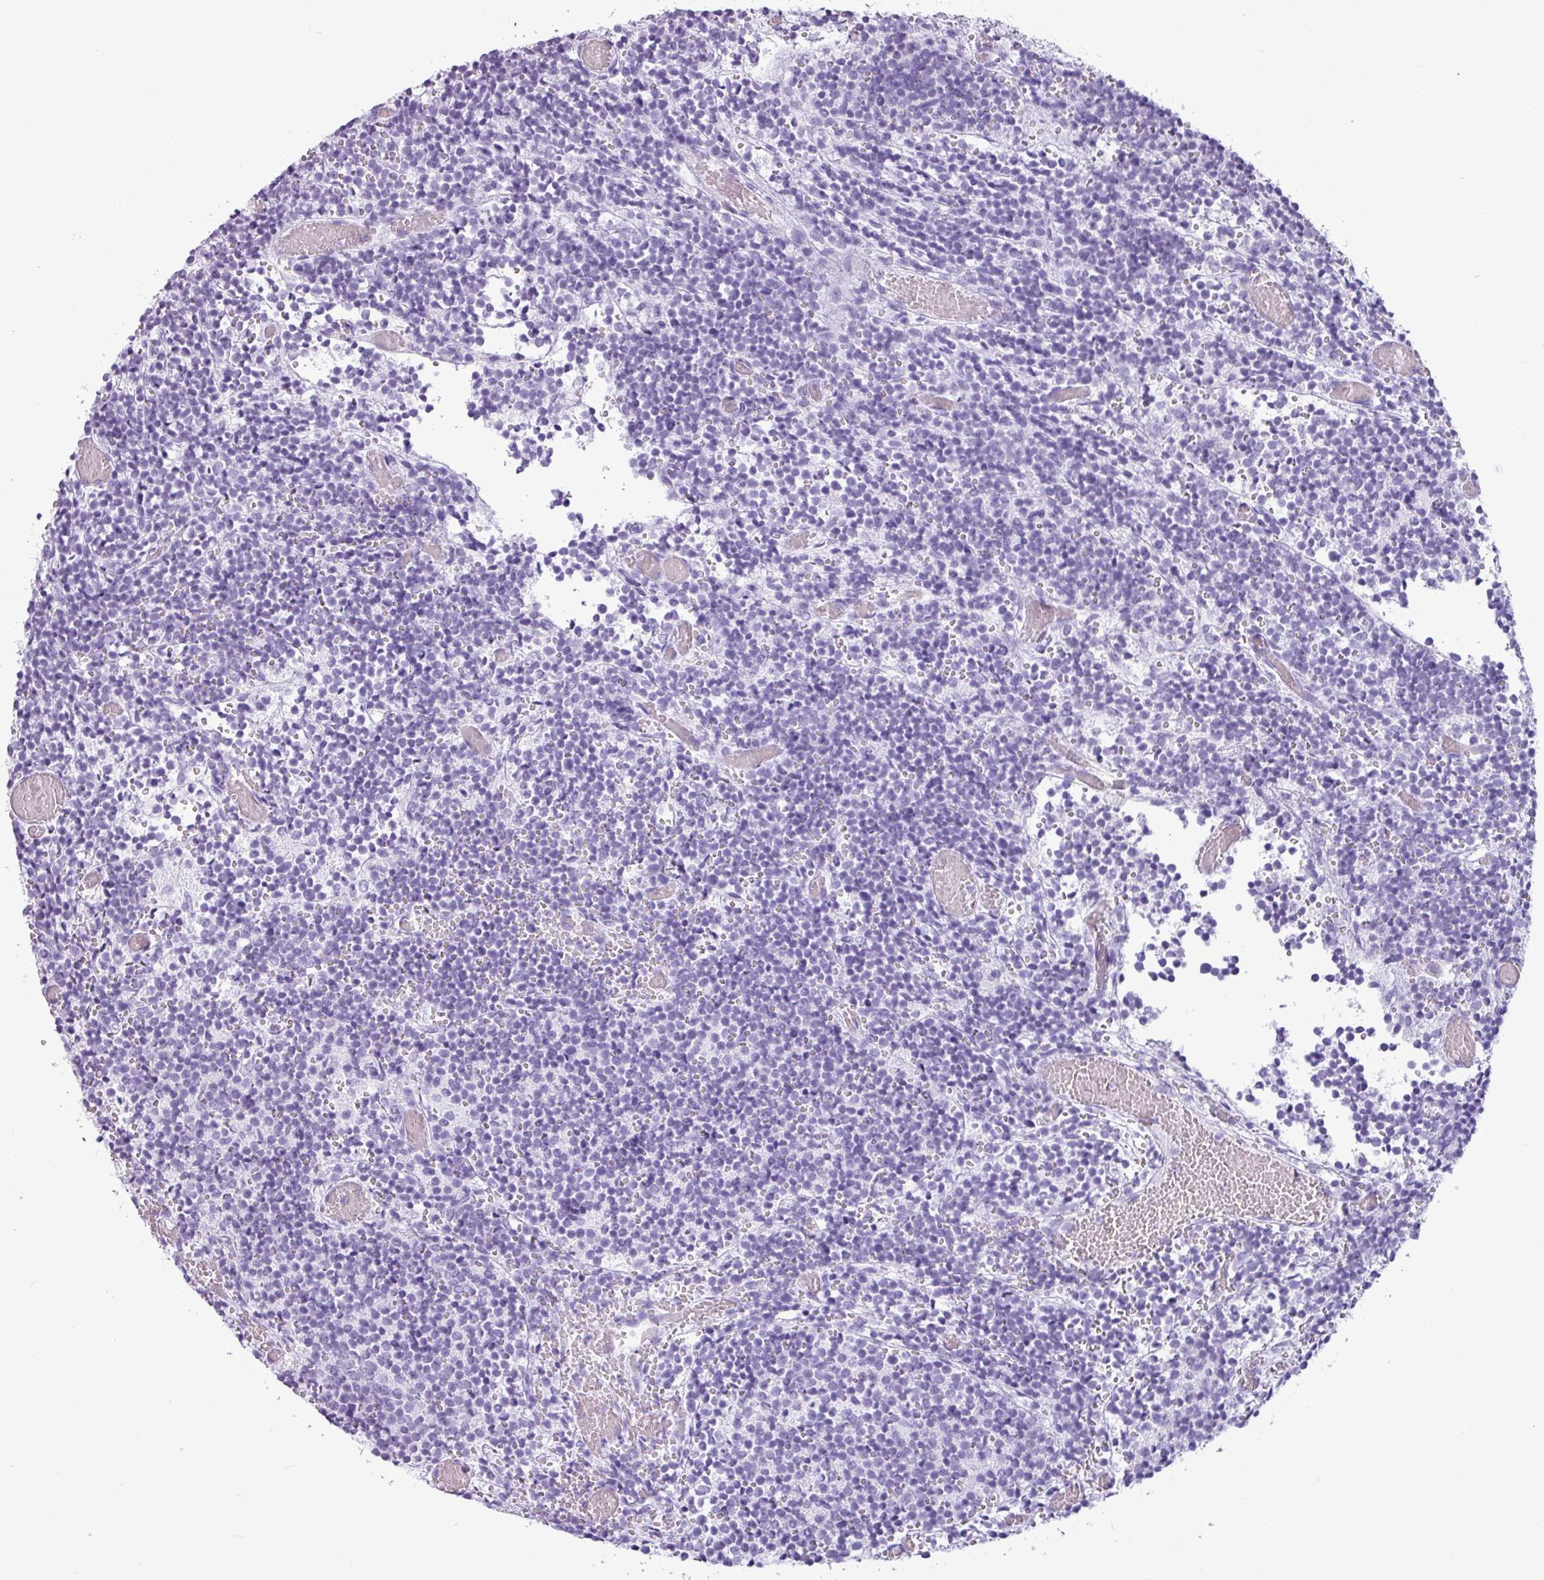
{"staining": {"intensity": "negative", "quantity": "none", "location": "none"}, "tissue": "glioma", "cell_type": "Tumor cells", "image_type": "cancer", "snomed": [{"axis": "morphology", "description": "Glioma, malignant, Low grade"}, {"axis": "topography", "description": "Brain"}], "caption": "Immunohistochemistry photomicrograph of human malignant low-grade glioma stained for a protein (brown), which displays no positivity in tumor cells.", "gene": "AMY1B", "patient": {"sex": "female", "age": 1}}